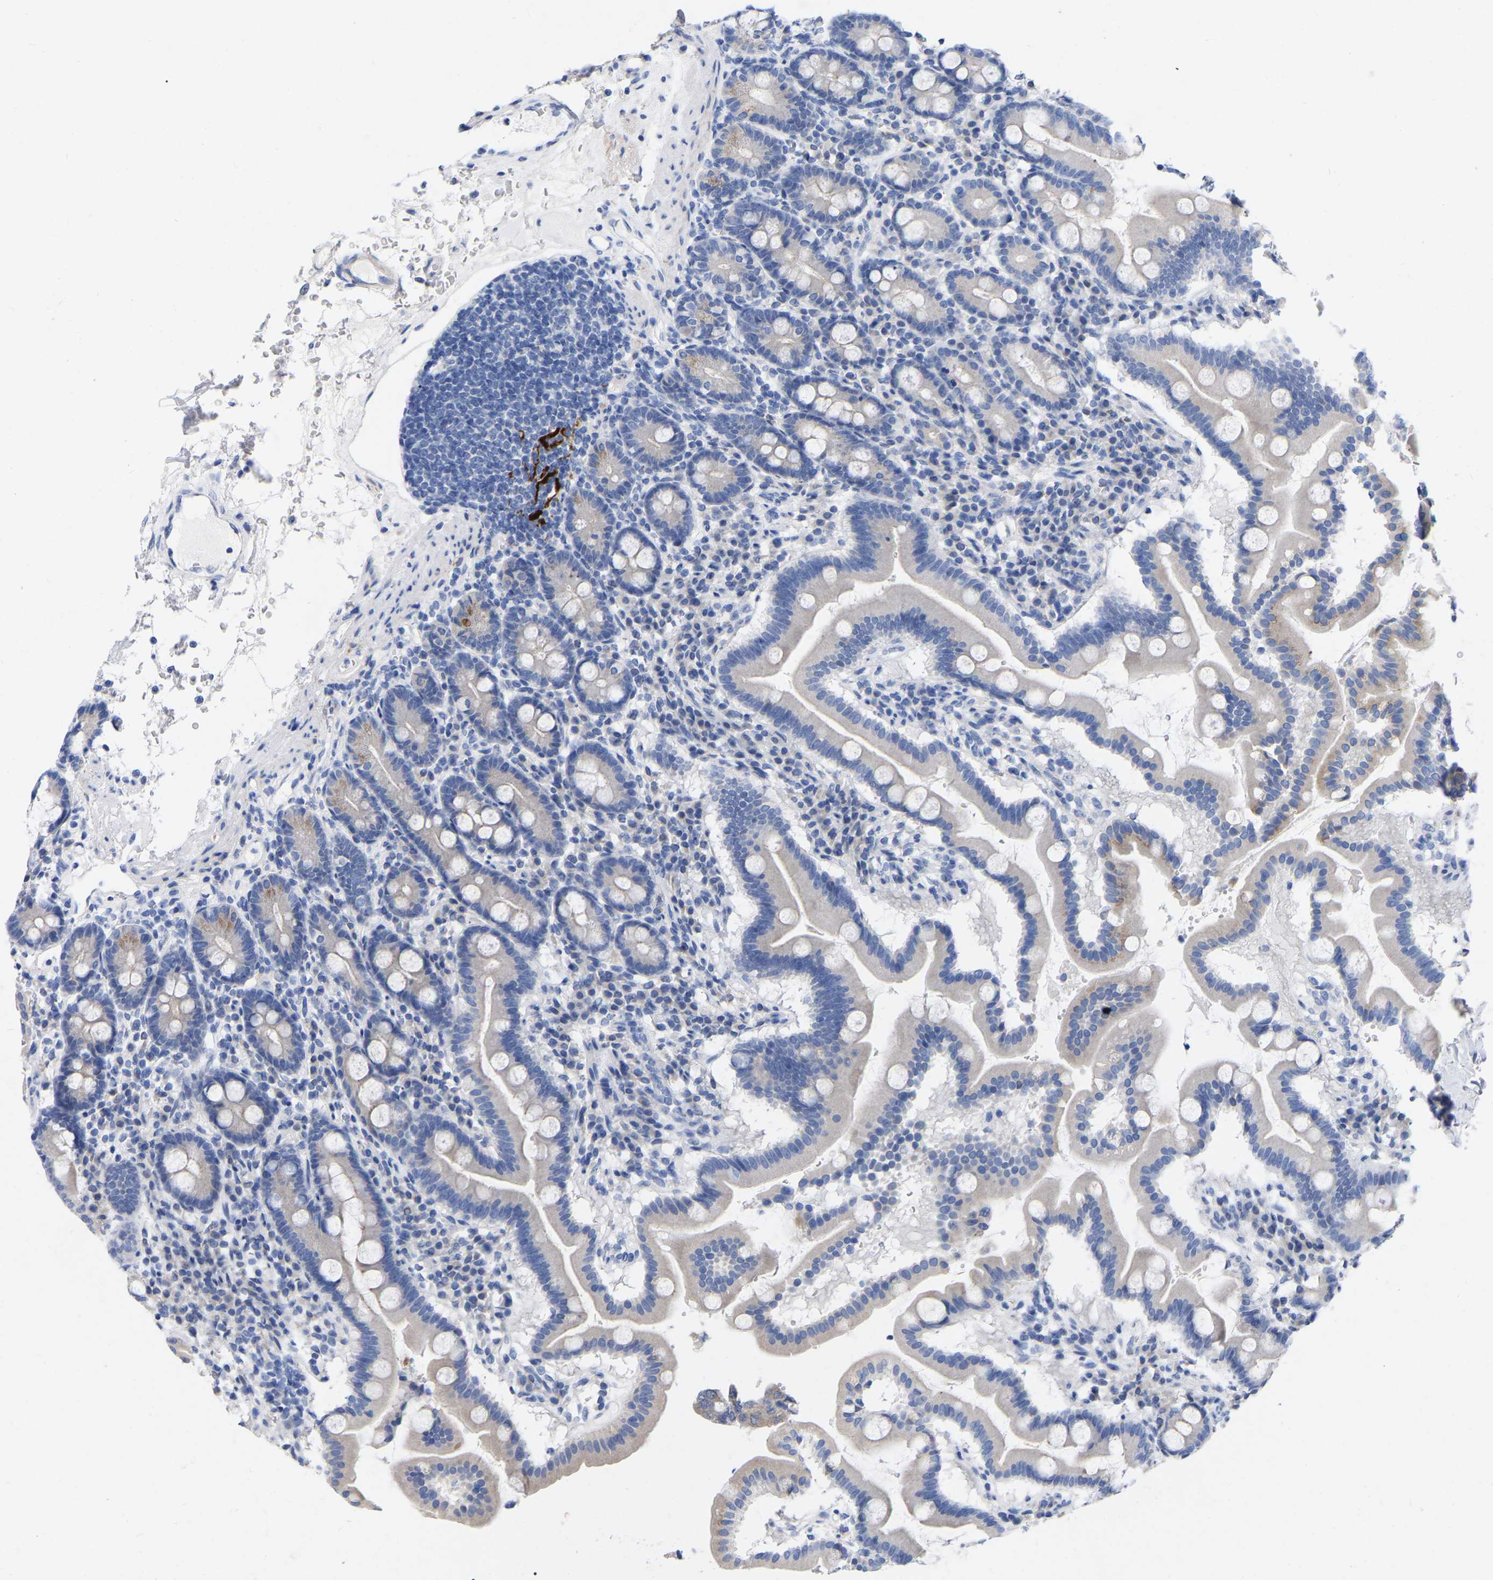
{"staining": {"intensity": "moderate", "quantity": "25%-75%", "location": "cytoplasmic/membranous"}, "tissue": "duodenum", "cell_type": "Glandular cells", "image_type": "normal", "snomed": [{"axis": "morphology", "description": "Normal tissue, NOS"}, {"axis": "topography", "description": "Duodenum"}], "caption": "Immunohistochemistry (IHC) (DAB (3,3'-diaminobenzidine)) staining of benign duodenum shows moderate cytoplasmic/membranous protein staining in about 25%-75% of glandular cells.", "gene": "STRIP2", "patient": {"sex": "male", "age": 50}}